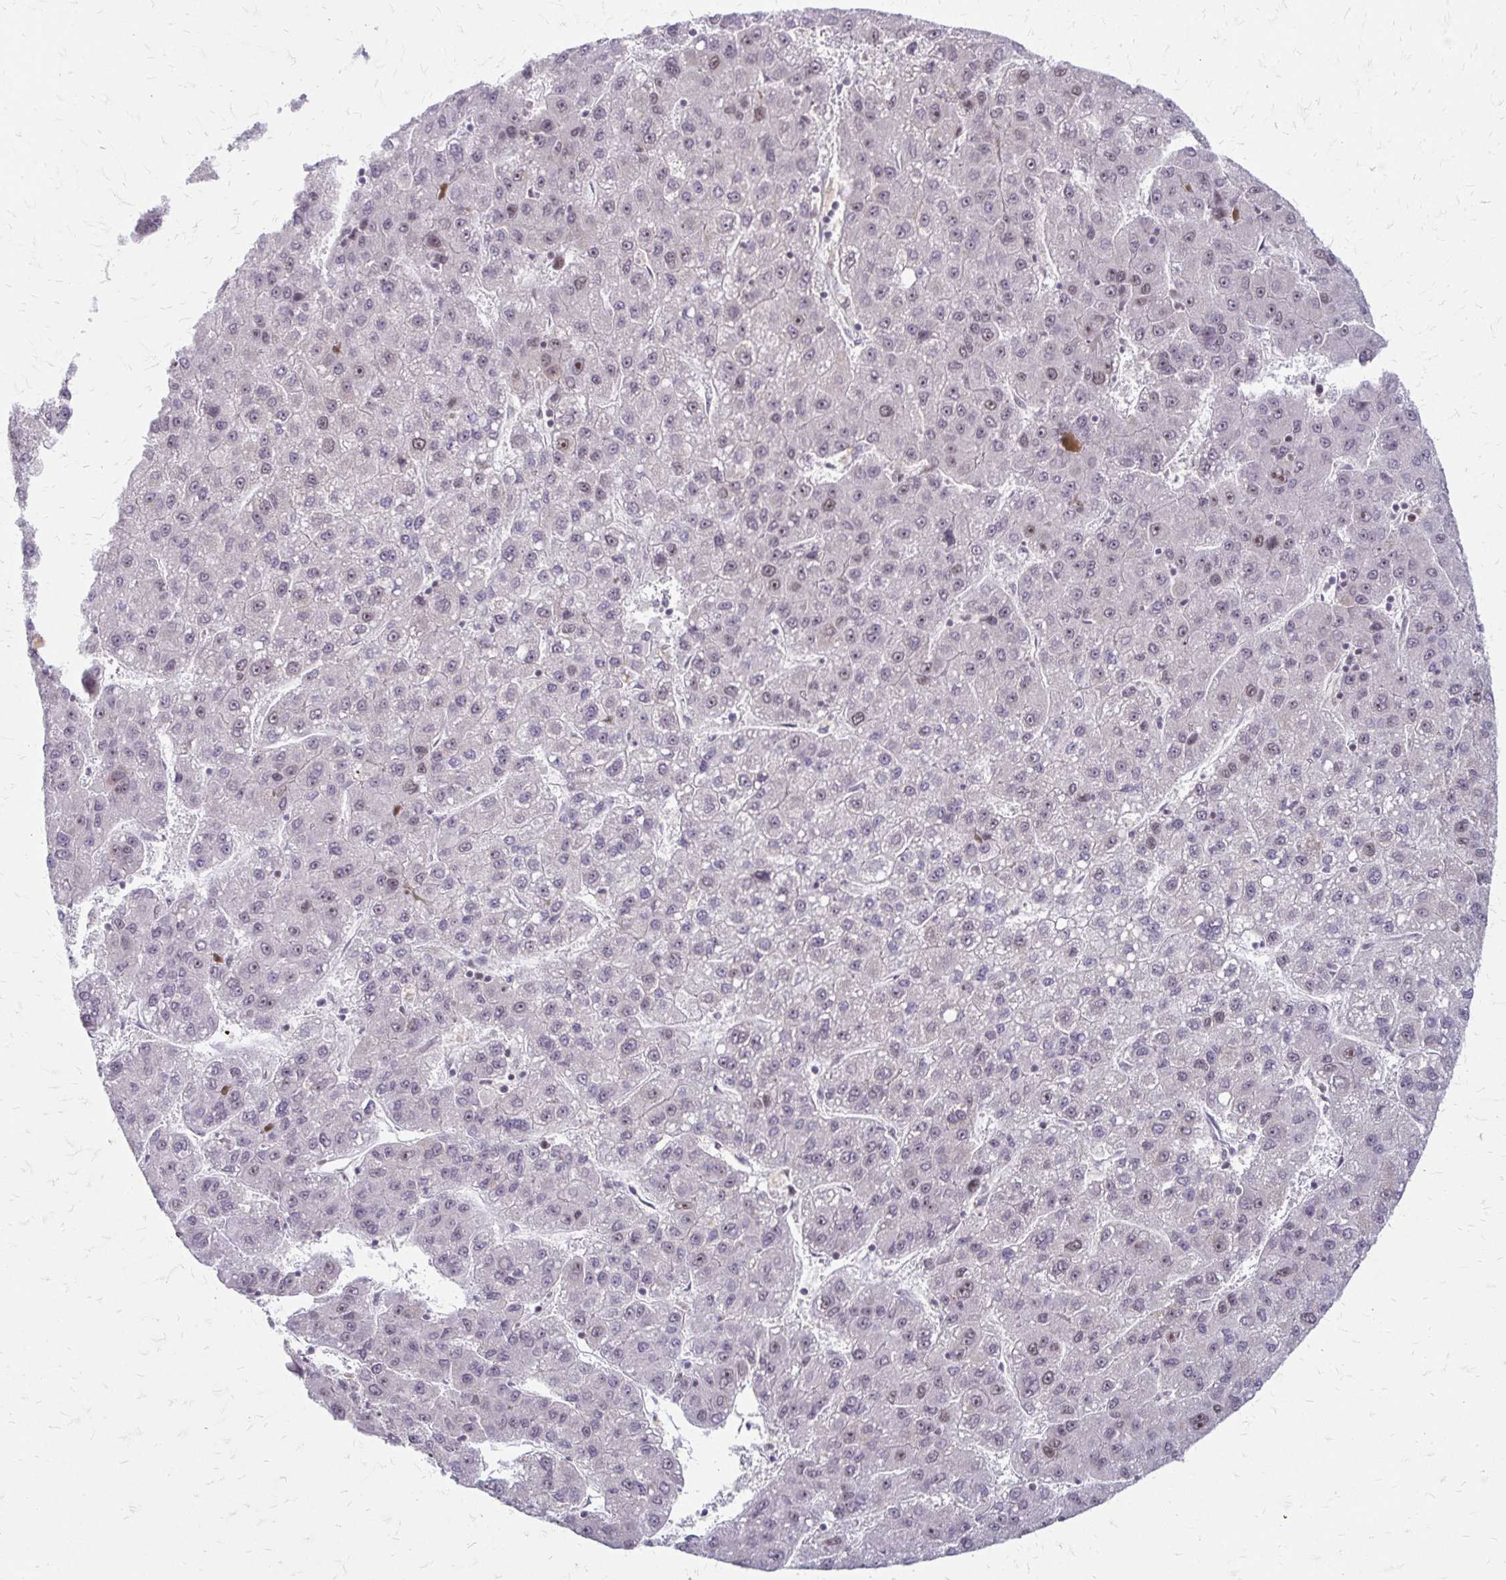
{"staining": {"intensity": "weak", "quantity": "<25%", "location": "nuclear"}, "tissue": "liver cancer", "cell_type": "Tumor cells", "image_type": "cancer", "snomed": [{"axis": "morphology", "description": "Carcinoma, Hepatocellular, NOS"}, {"axis": "topography", "description": "Liver"}], "caption": "The immunohistochemistry (IHC) histopathology image has no significant positivity in tumor cells of hepatocellular carcinoma (liver) tissue.", "gene": "EED", "patient": {"sex": "female", "age": 82}}